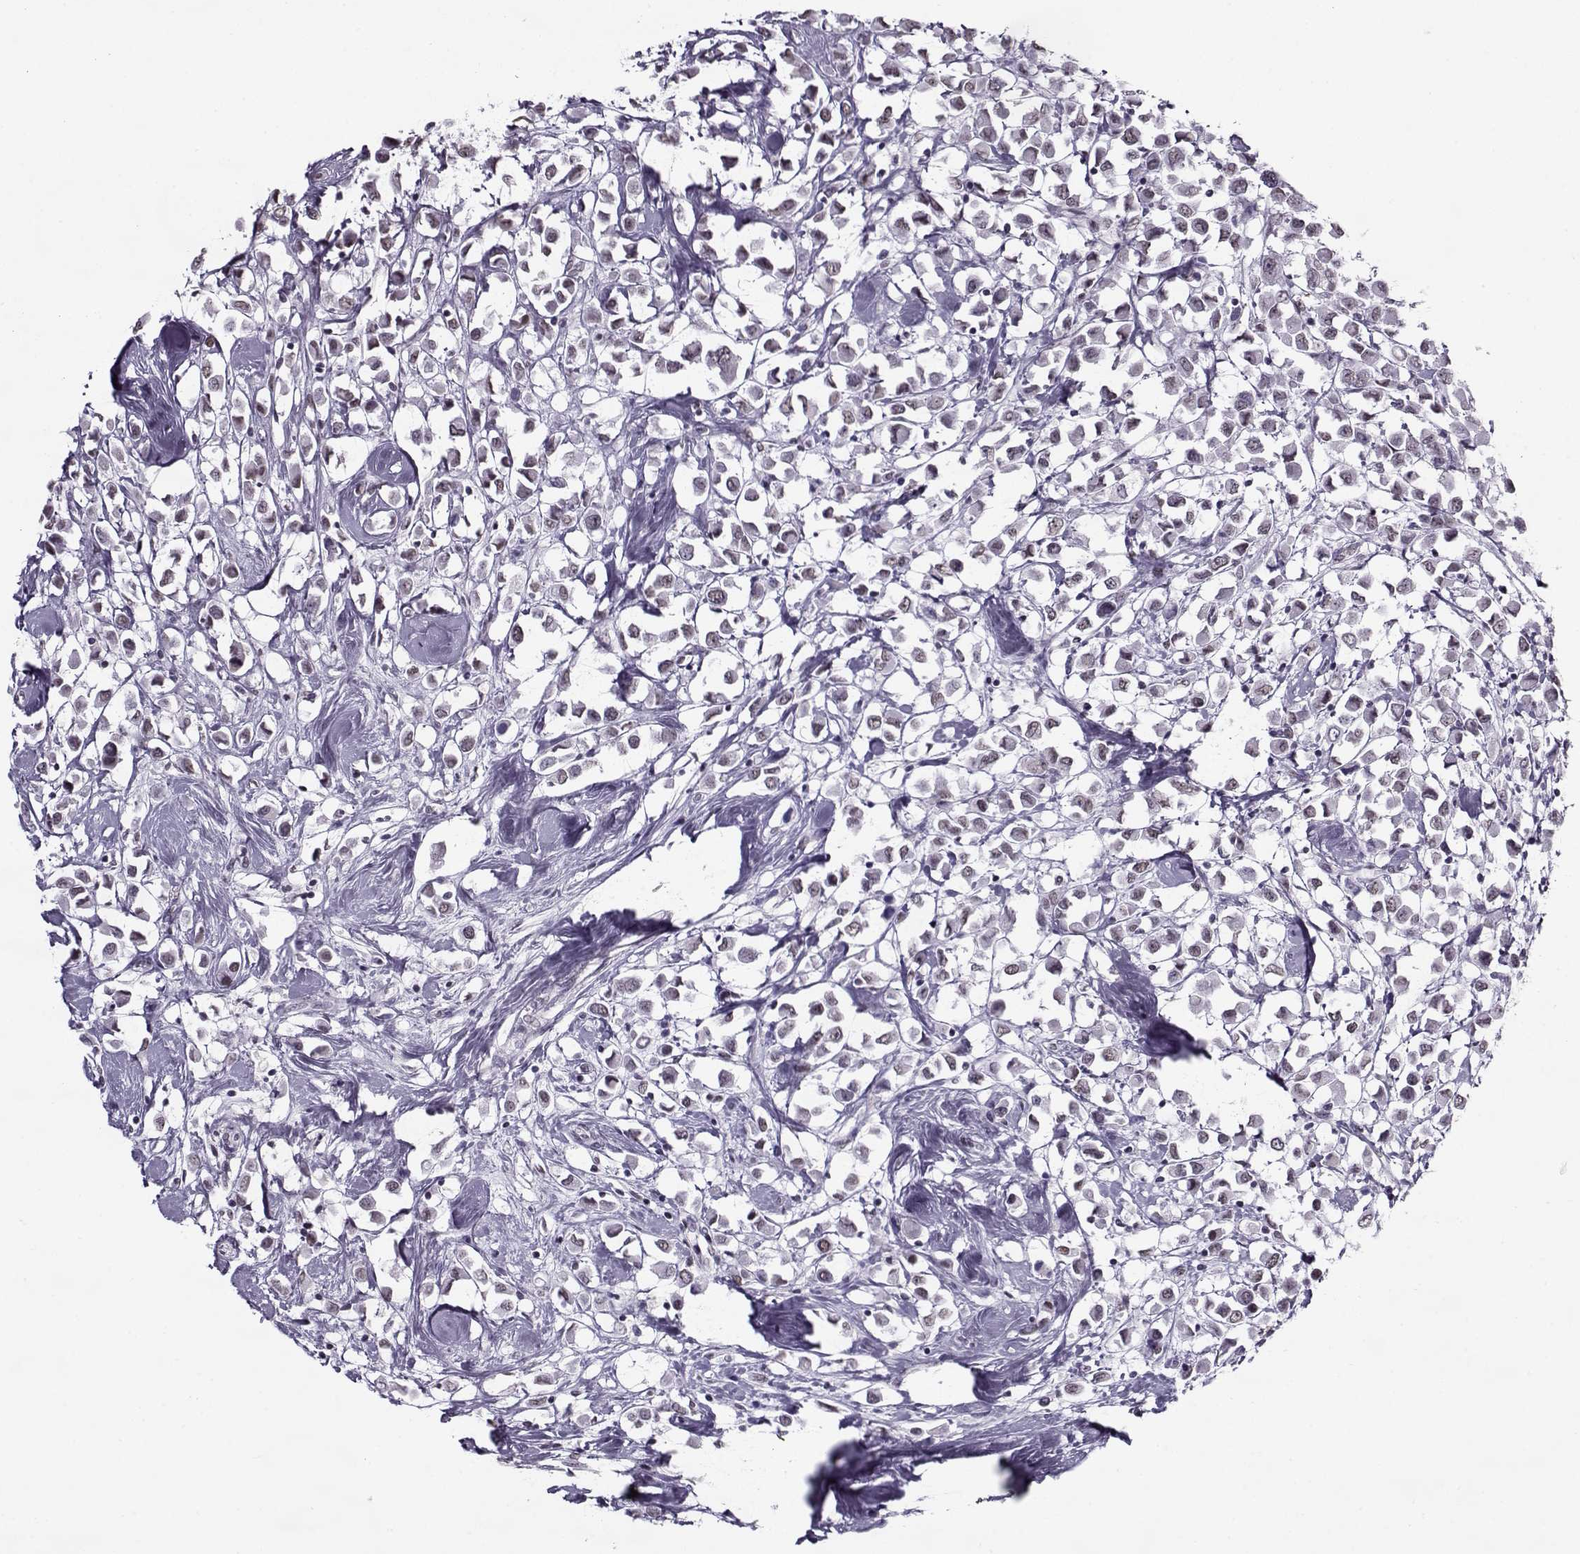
{"staining": {"intensity": "weak", "quantity": "<25%", "location": "nuclear"}, "tissue": "breast cancer", "cell_type": "Tumor cells", "image_type": "cancer", "snomed": [{"axis": "morphology", "description": "Duct carcinoma"}, {"axis": "topography", "description": "Breast"}], "caption": "Histopathology image shows no significant protein expression in tumor cells of breast cancer. (DAB immunohistochemistry with hematoxylin counter stain).", "gene": "PRMT8", "patient": {"sex": "female", "age": 61}}